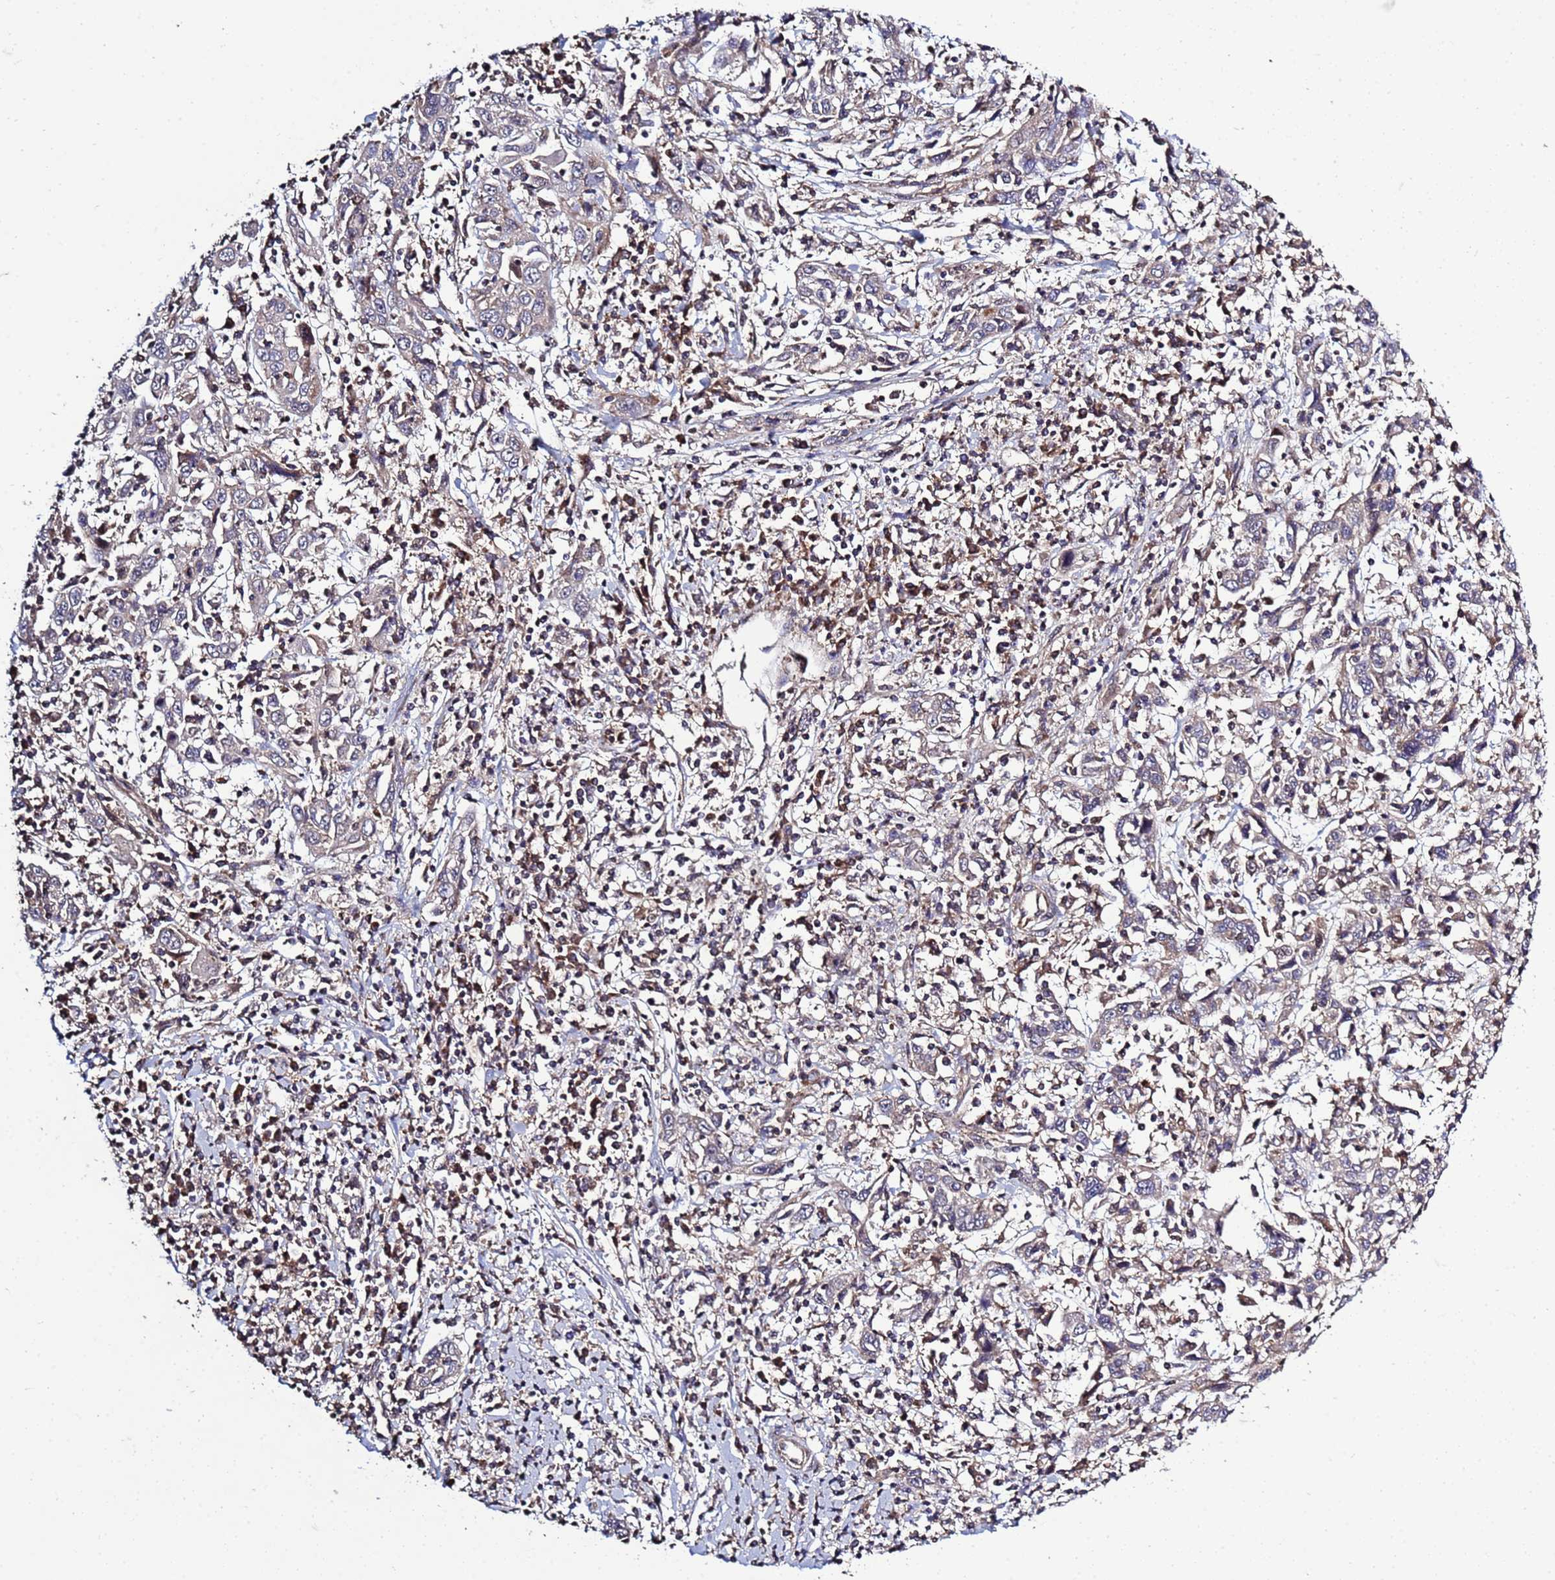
{"staining": {"intensity": "weak", "quantity": "<25%", "location": "cytoplasmic/membranous"}, "tissue": "cervical cancer", "cell_type": "Tumor cells", "image_type": "cancer", "snomed": [{"axis": "morphology", "description": "Squamous cell carcinoma, NOS"}, {"axis": "topography", "description": "Cervix"}], "caption": "A photomicrograph of cervical cancer (squamous cell carcinoma) stained for a protein reveals no brown staining in tumor cells.", "gene": "P2RX7", "patient": {"sex": "female", "age": 46}}